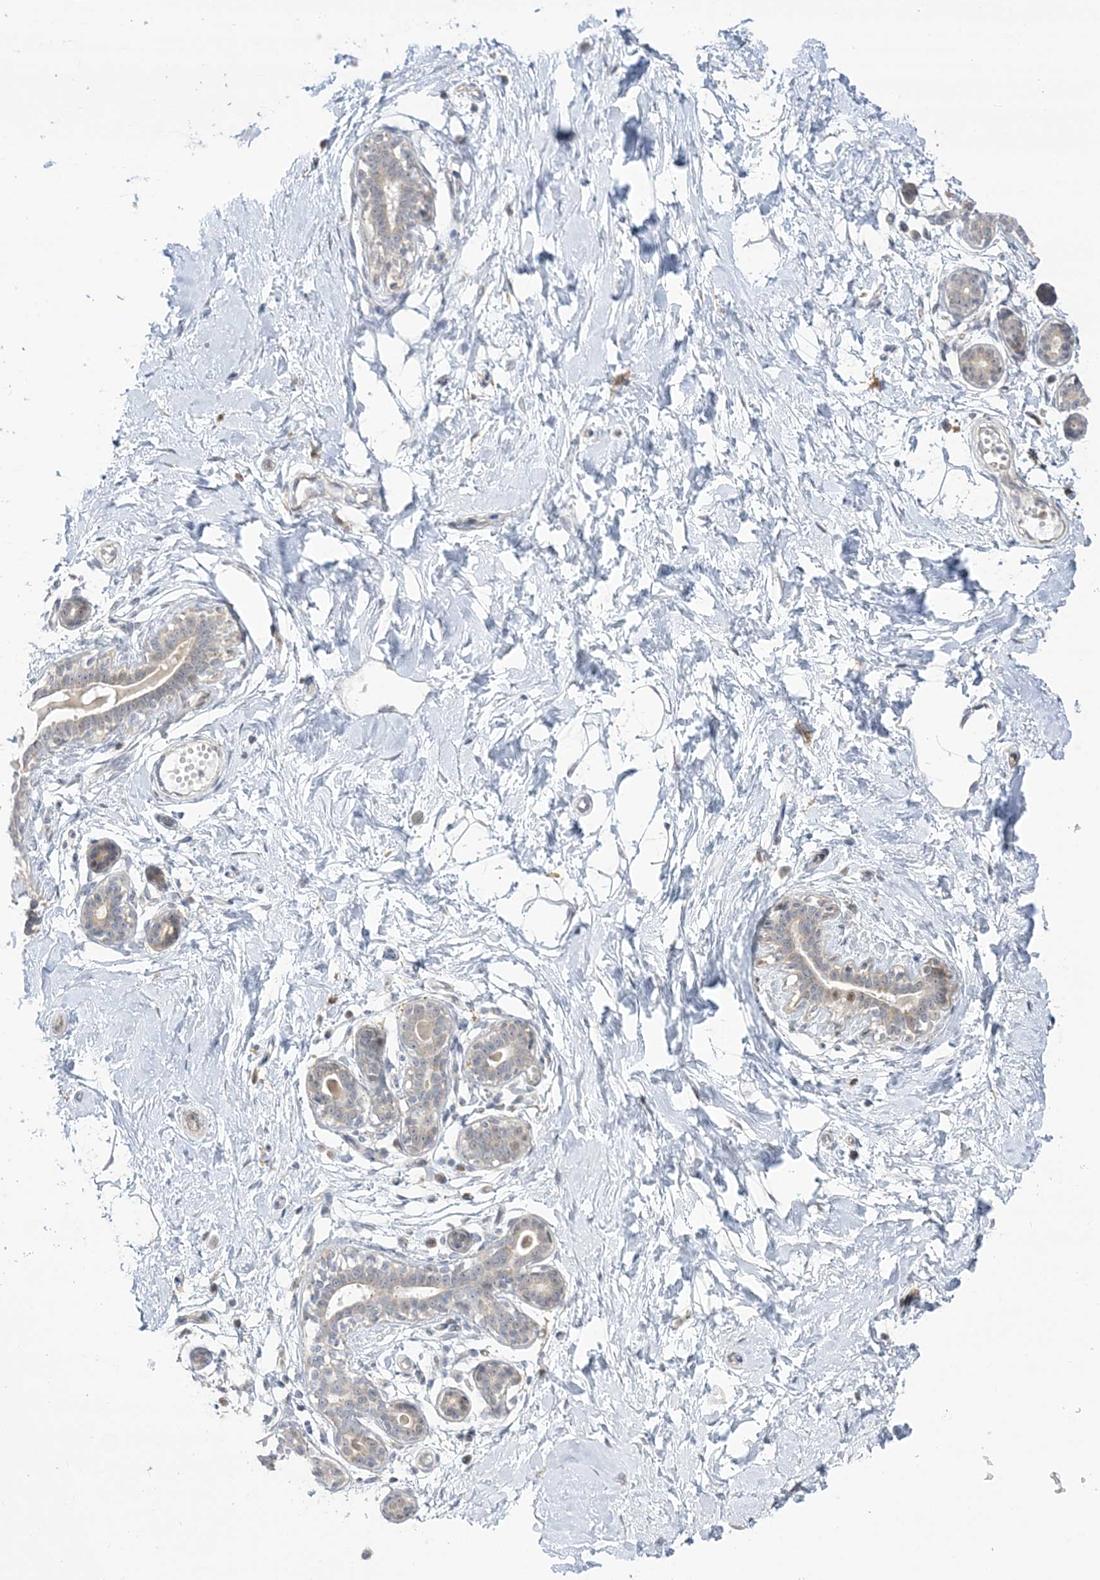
{"staining": {"intensity": "negative", "quantity": "none", "location": "none"}, "tissue": "breast", "cell_type": "Adipocytes", "image_type": "normal", "snomed": [{"axis": "morphology", "description": "Normal tissue, NOS"}, {"axis": "morphology", "description": "Adenoma, NOS"}, {"axis": "topography", "description": "Breast"}], "caption": "Breast stained for a protein using immunohistochemistry displays no expression adipocytes.", "gene": "NAF1", "patient": {"sex": "female", "age": 23}}